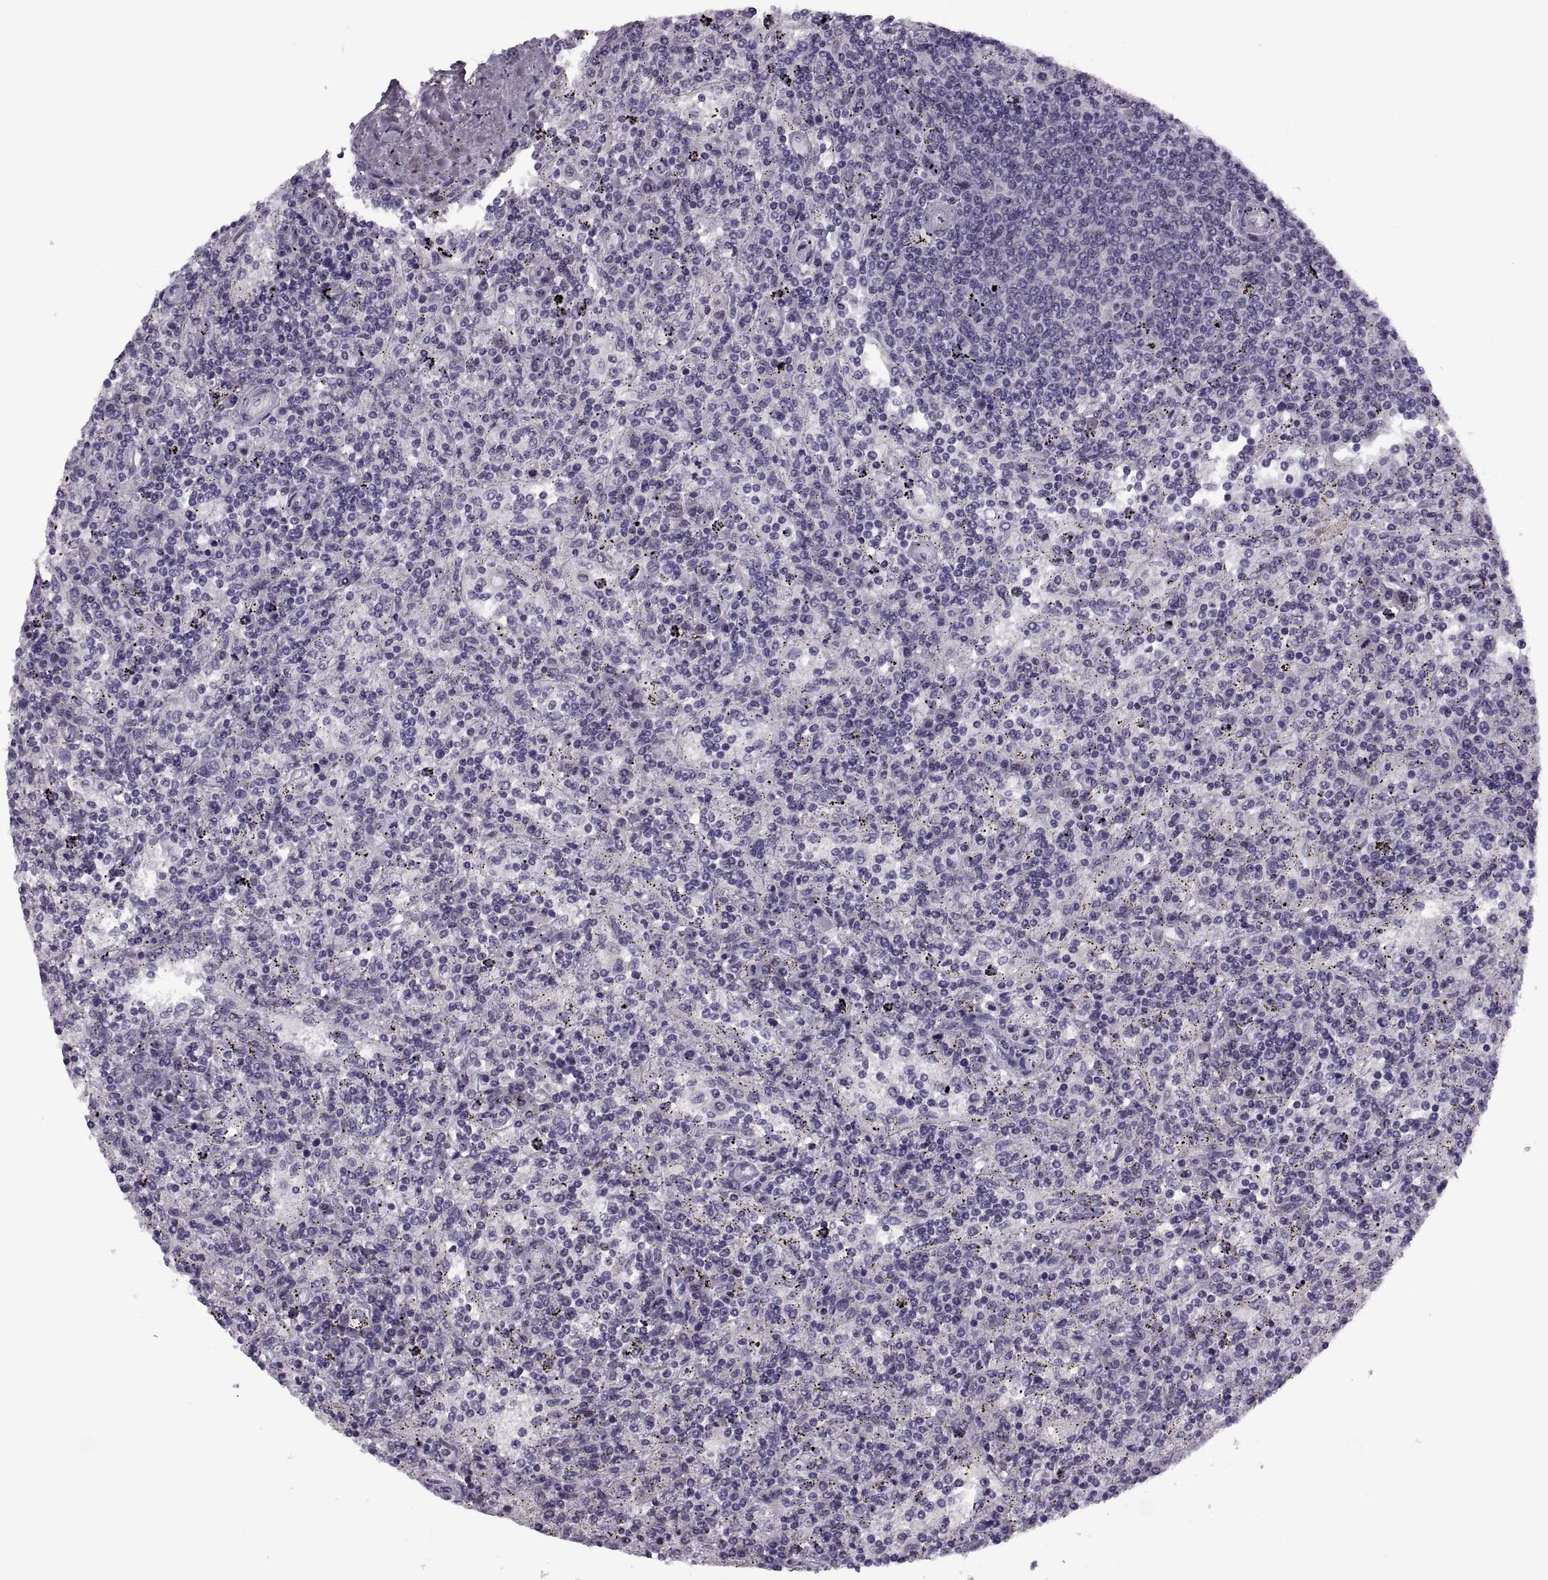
{"staining": {"intensity": "negative", "quantity": "none", "location": "none"}, "tissue": "lymphoma", "cell_type": "Tumor cells", "image_type": "cancer", "snomed": [{"axis": "morphology", "description": "Malignant lymphoma, non-Hodgkin's type, Low grade"}, {"axis": "topography", "description": "Spleen"}], "caption": "High magnification brightfield microscopy of lymphoma stained with DAB (brown) and counterstained with hematoxylin (blue): tumor cells show no significant expression.", "gene": "PRSS54", "patient": {"sex": "male", "age": 62}}